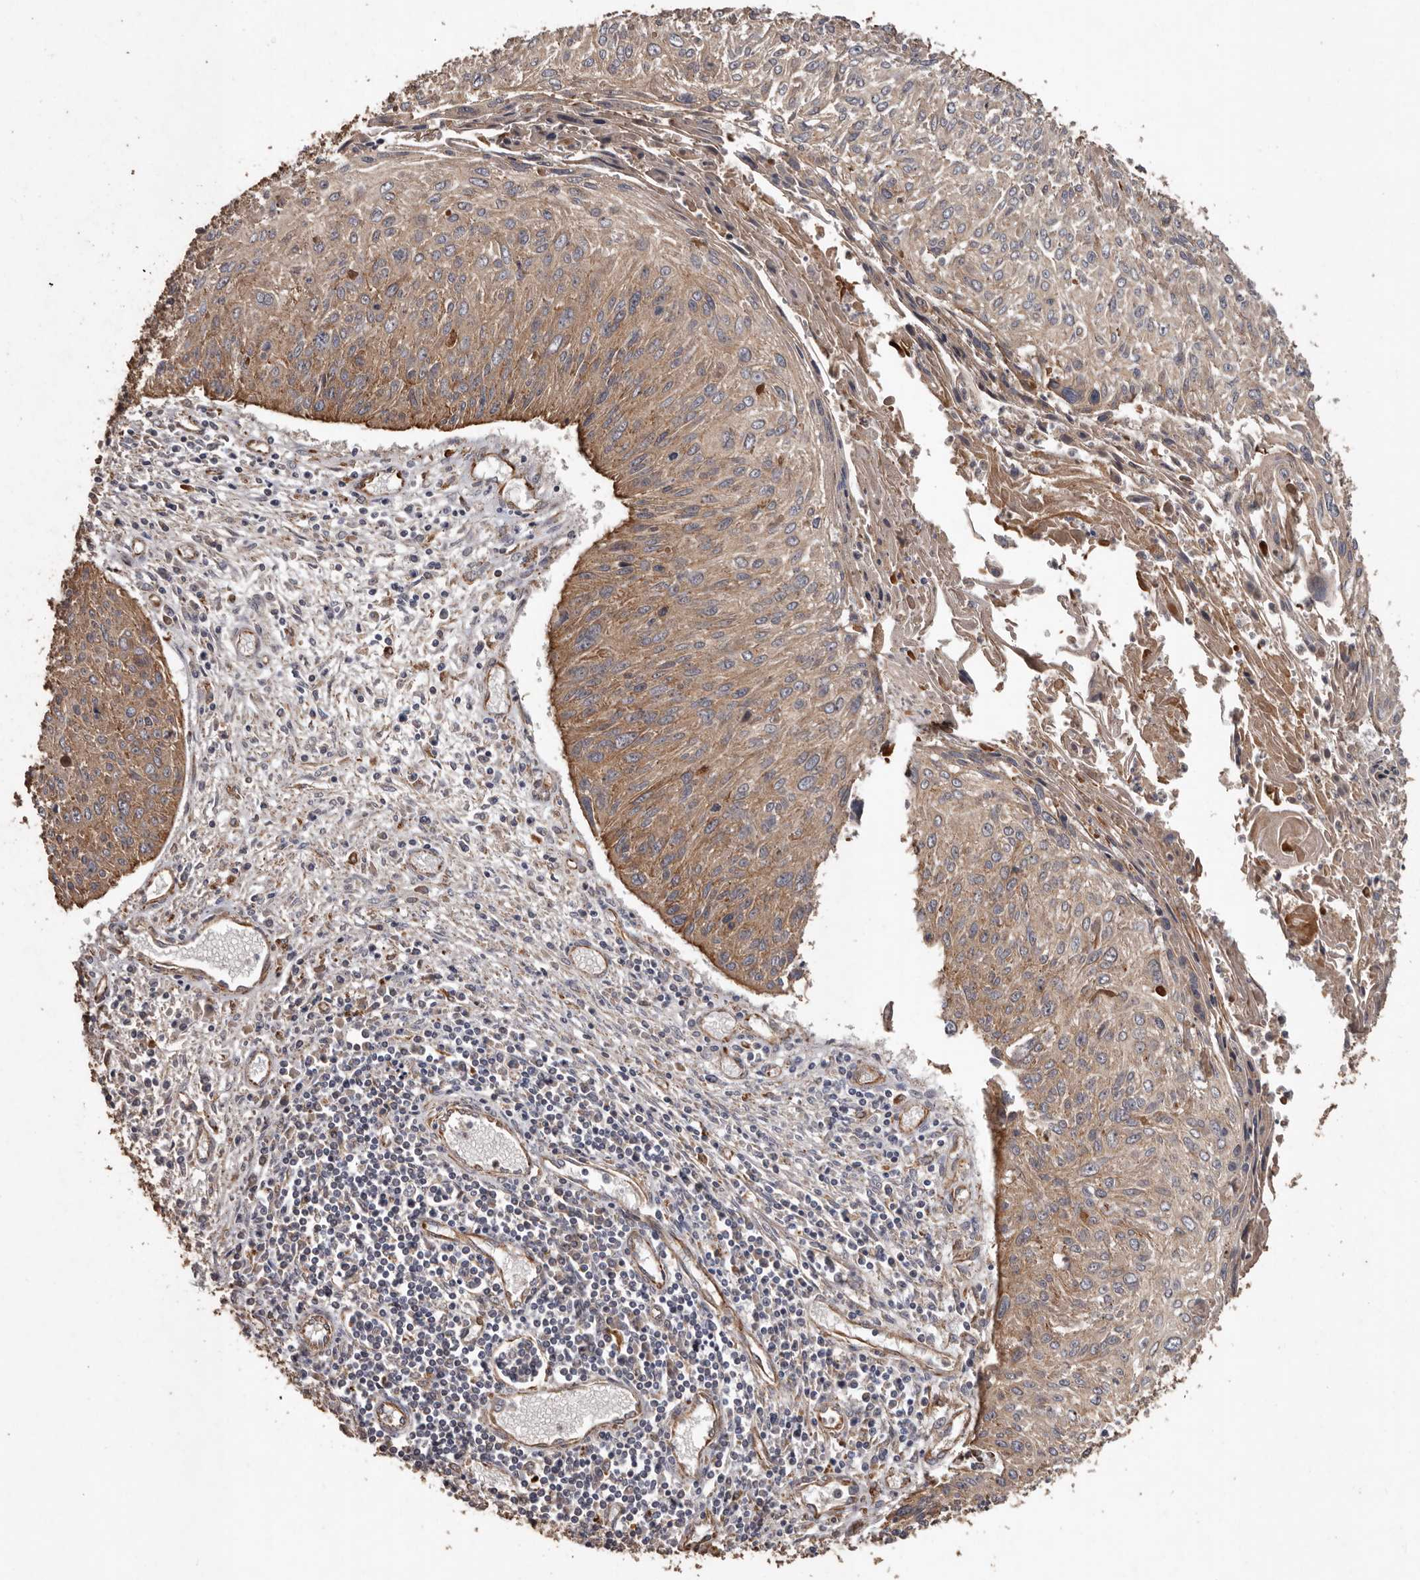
{"staining": {"intensity": "moderate", "quantity": "25%-75%", "location": "cytoplasmic/membranous"}, "tissue": "cervical cancer", "cell_type": "Tumor cells", "image_type": "cancer", "snomed": [{"axis": "morphology", "description": "Squamous cell carcinoma, NOS"}, {"axis": "topography", "description": "Cervix"}], "caption": "A brown stain labels moderate cytoplasmic/membranous staining of a protein in squamous cell carcinoma (cervical) tumor cells.", "gene": "BRAT1", "patient": {"sex": "female", "age": 51}}